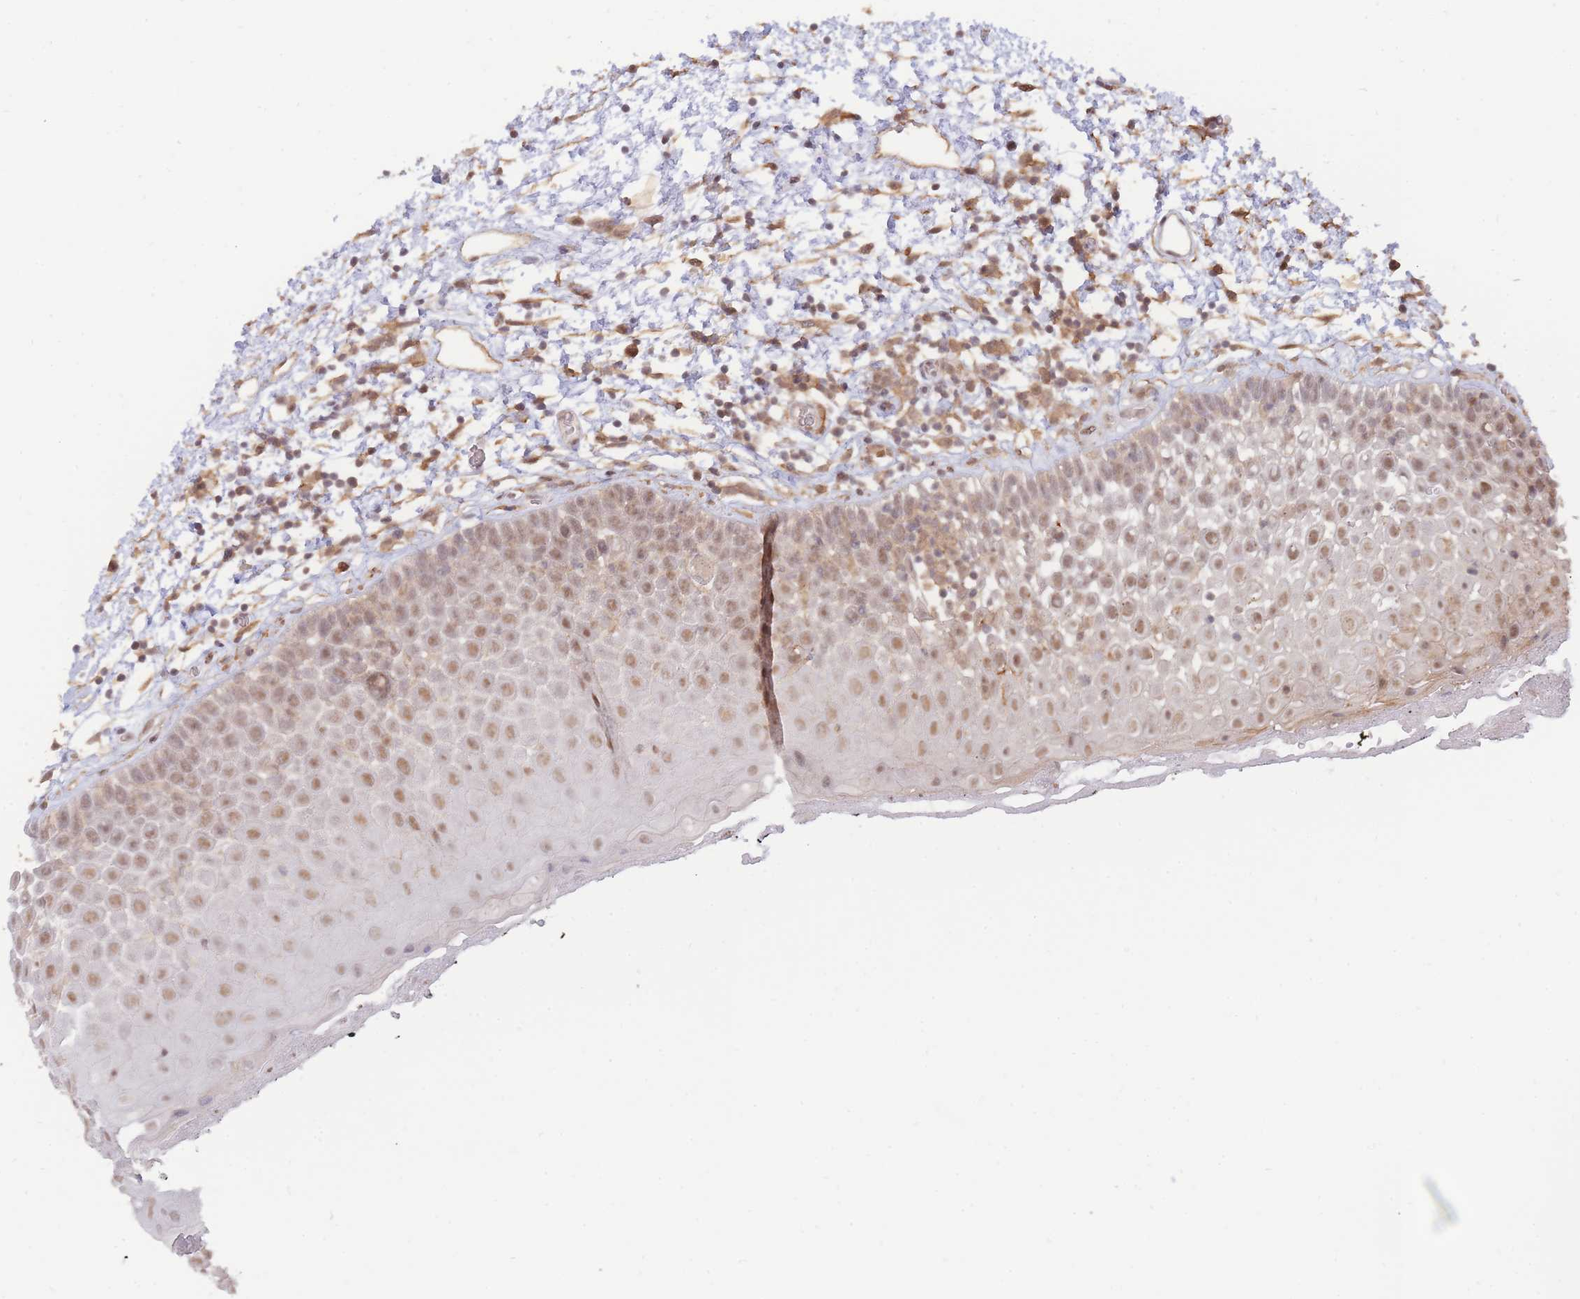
{"staining": {"intensity": "moderate", "quantity": ">75%", "location": "cytoplasmic/membranous,nuclear"}, "tissue": "oral mucosa", "cell_type": "Squamous epithelial cells", "image_type": "normal", "snomed": [{"axis": "morphology", "description": "Normal tissue, NOS"}, {"axis": "morphology", "description": "Squamous cell carcinoma, NOS"}, {"axis": "topography", "description": "Oral tissue"}, {"axis": "topography", "description": "Tounge, NOS"}, {"axis": "topography", "description": "Head-Neck"}], "caption": "Approximately >75% of squamous epithelial cells in unremarkable oral mucosa display moderate cytoplasmic/membranous,nuclear protein positivity as visualized by brown immunohistochemical staining.", "gene": "BOD1L1", "patient": {"sex": "male", "age": 76}}